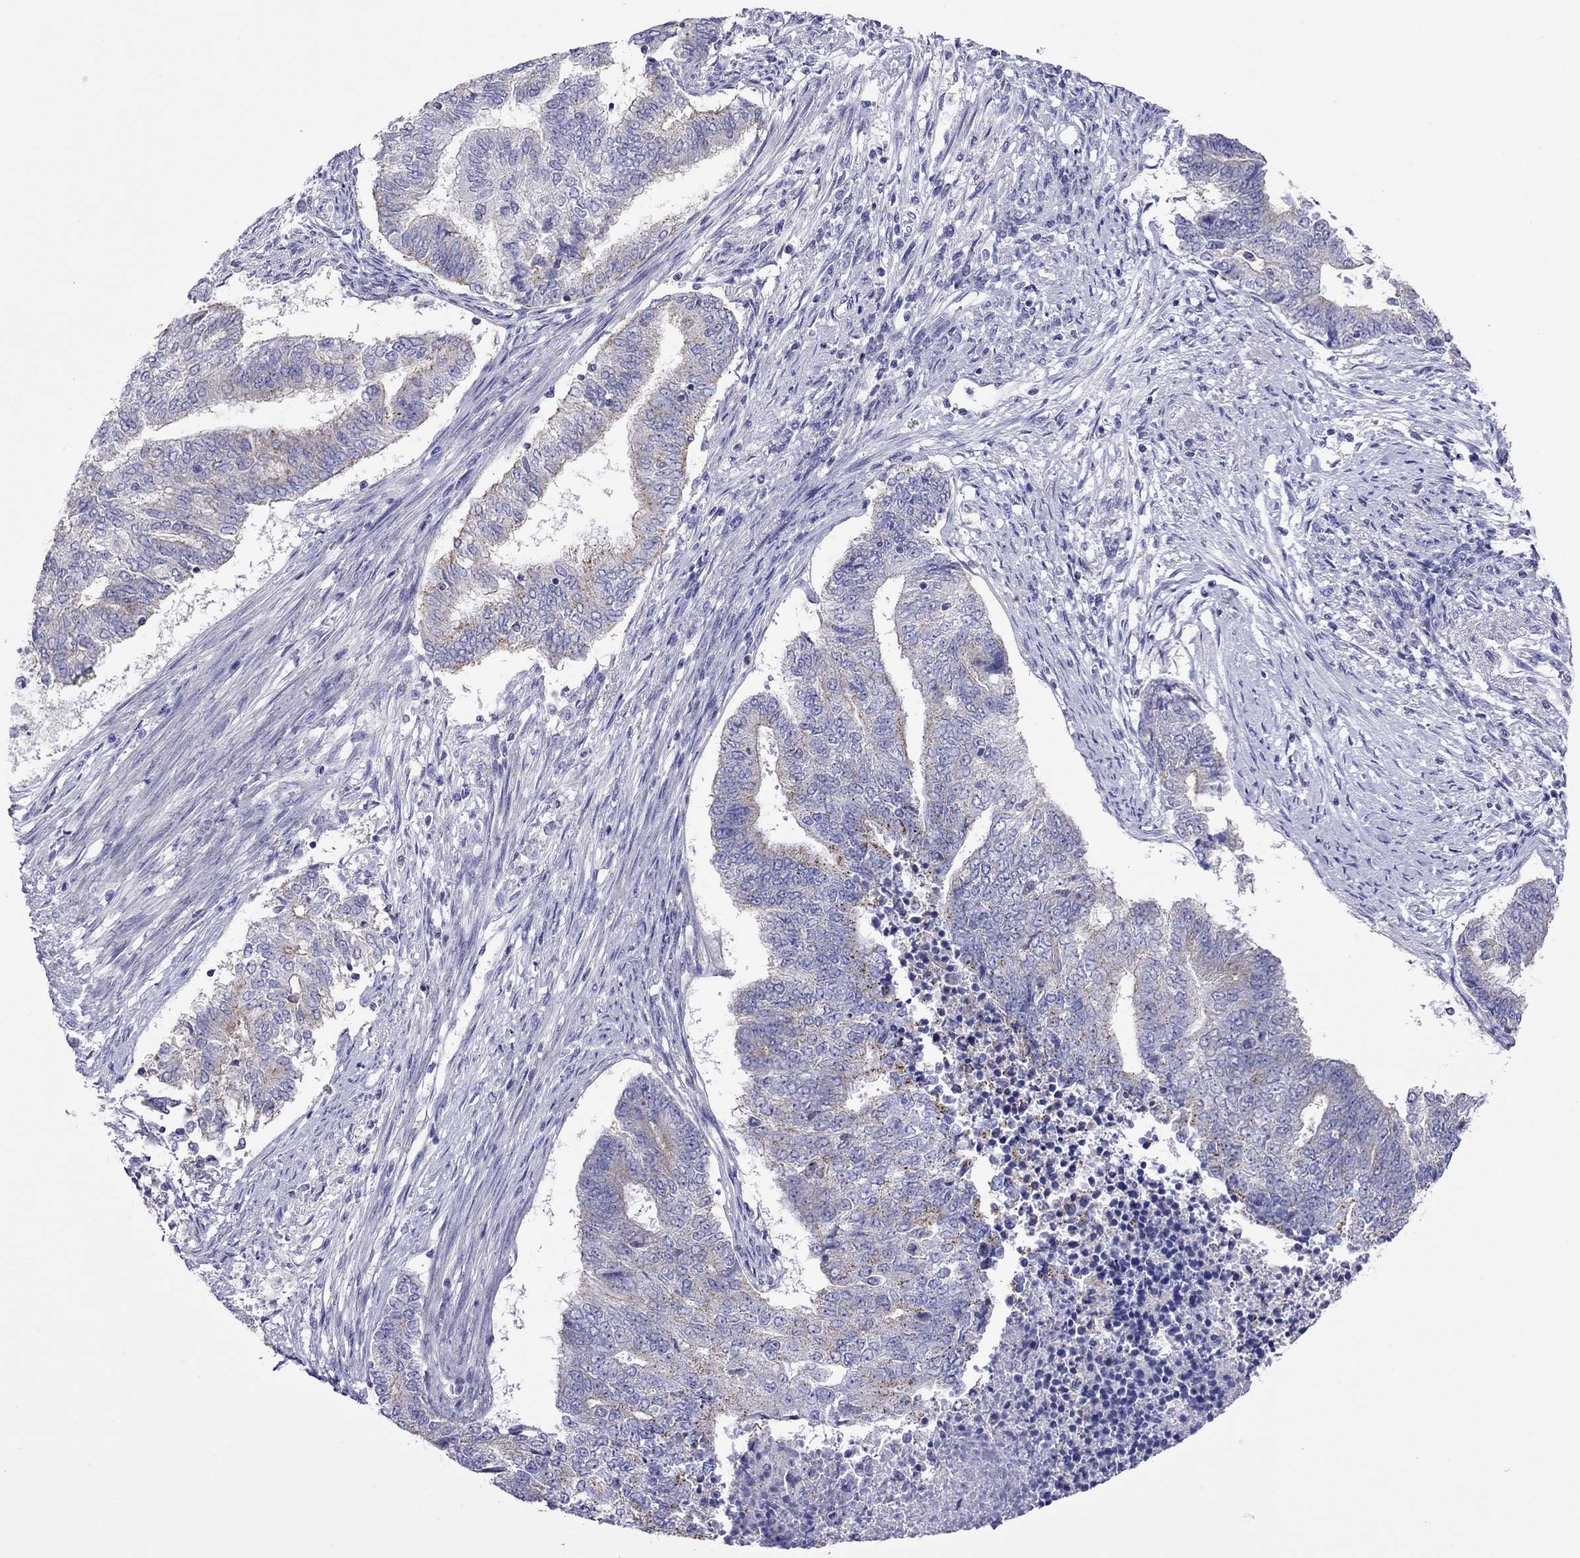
{"staining": {"intensity": "negative", "quantity": "none", "location": "none"}, "tissue": "endometrial cancer", "cell_type": "Tumor cells", "image_type": "cancer", "snomed": [{"axis": "morphology", "description": "Adenocarcinoma, NOS"}, {"axis": "topography", "description": "Endometrium"}], "caption": "Protein analysis of endometrial adenocarcinoma reveals no significant positivity in tumor cells.", "gene": "MPZ", "patient": {"sex": "female", "age": 65}}